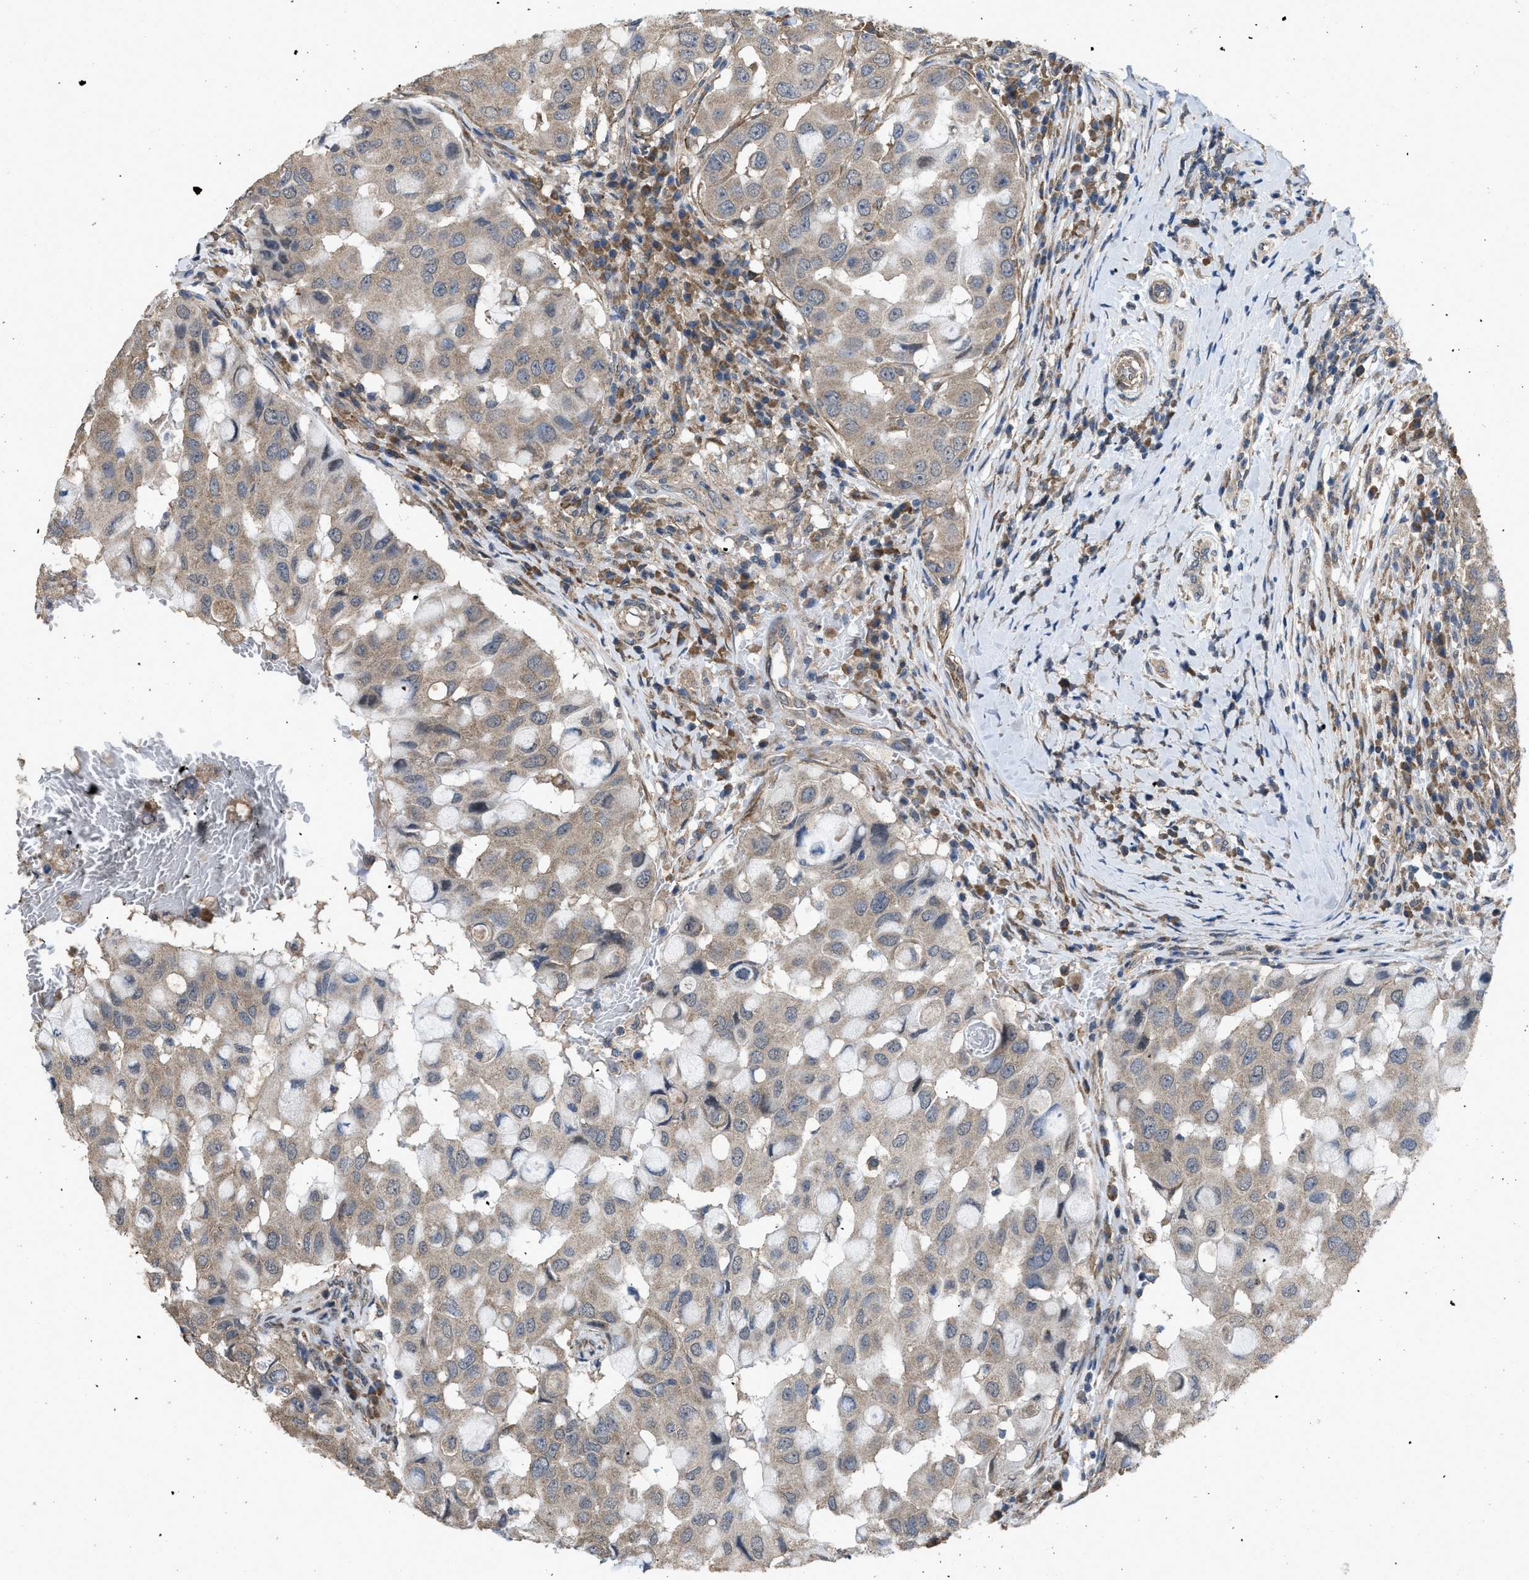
{"staining": {"intensity": "weak", "quantity": ">75%", "location": "cytoplasmic/membranous"}, "tissue": "breast cancer", "cell_type": "Tumor cells", "image_type": "cancer", "snomed": [{"axis": "morphology", "description": "Duct carcinoma"}, {"axis": "topography", "description": "Breast"}], "caption": "Tumor cells show low levels of weak cytoplasmic/membranous expression in approximately >75% of cells in human breast cancer.", "gene": "ARL6", "patient": {"sex": "female", "age": 27}}